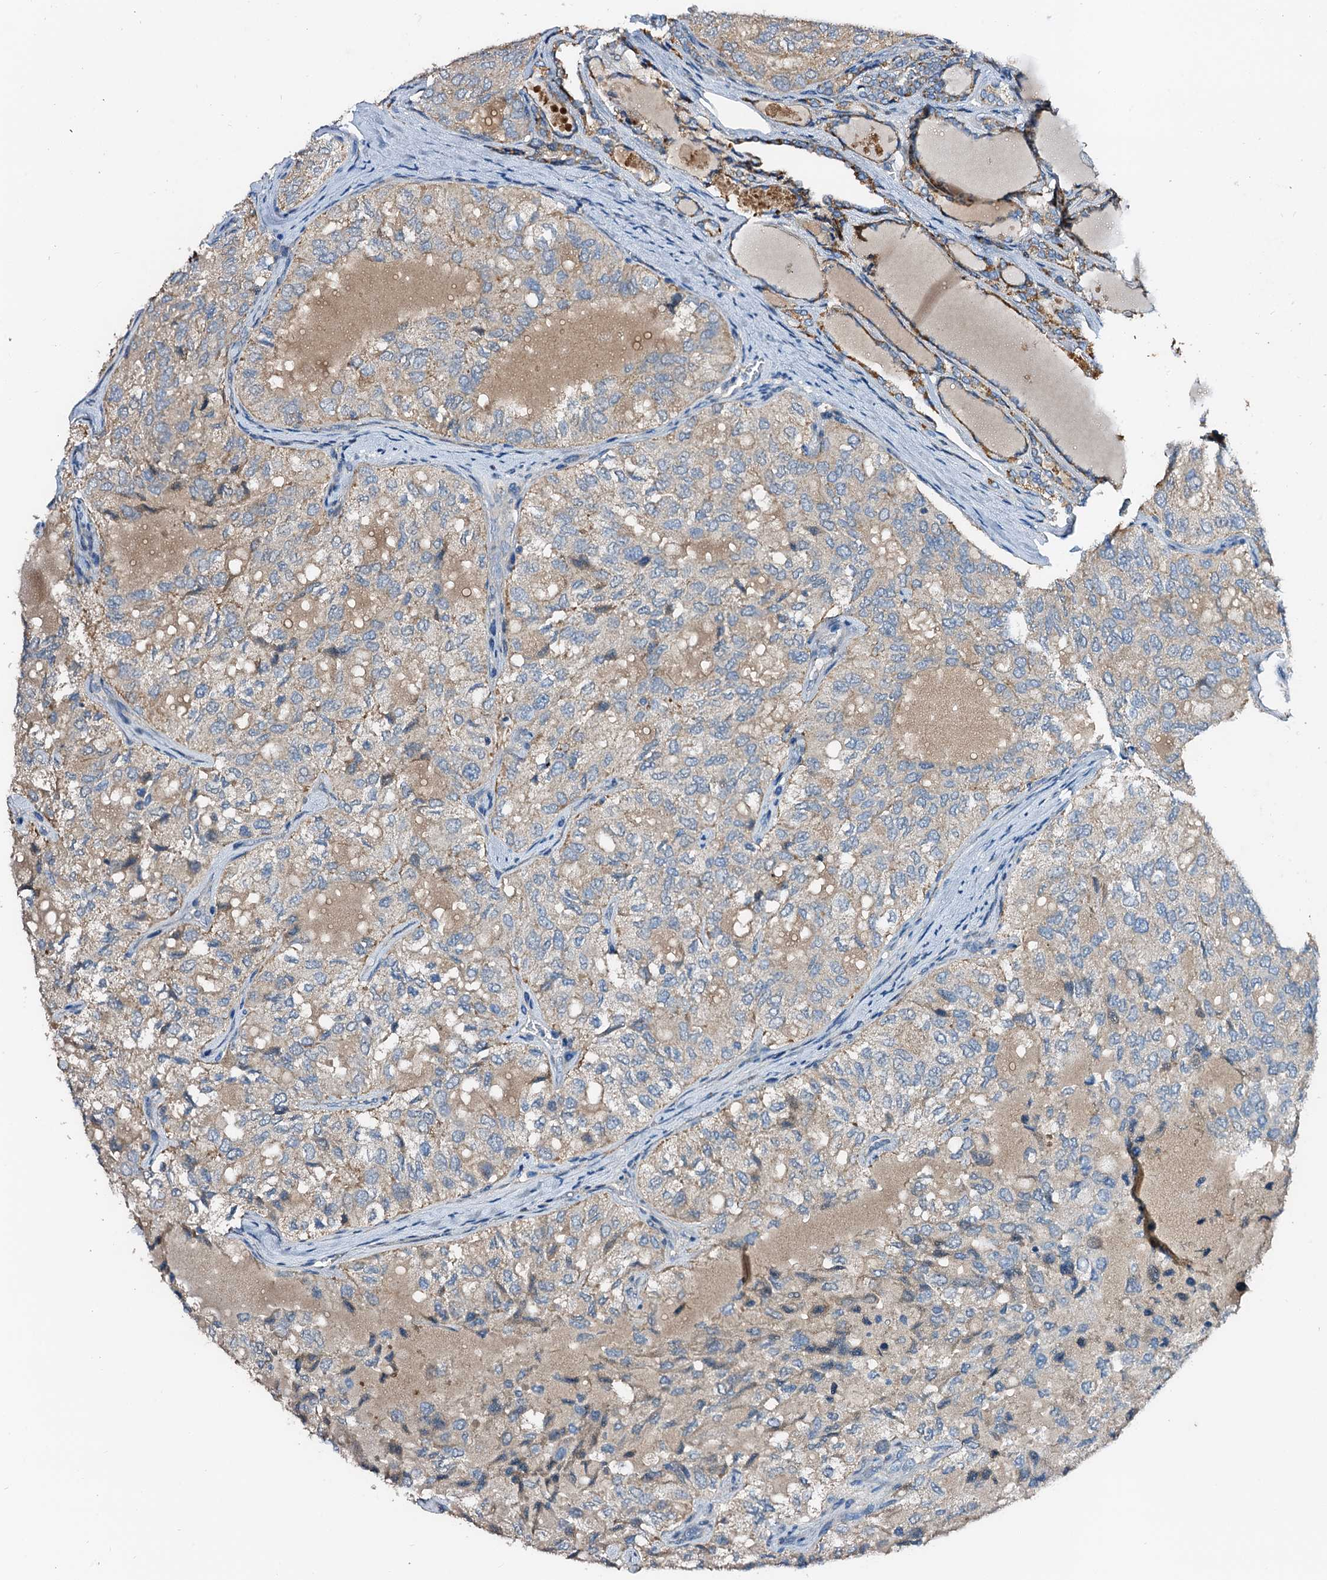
{"staining": {"intensity": "weak", "quantity": "<25%", "location": "cytoplasmic/membranous"}, "tissue": "thyroid cancer", "cell_type": "Tumor cells", "image_type": "cancer", "snomed": [{"axis": "morphology", "description": "Follicular adenoma carcinoma, NOS"}, {"axis": "topography", "description": "Thyroid gland"}], "caption": "This is an immunohistochemistry (IHC) histopathology image of thyroid cancer (follicular adenoma carcinoma). There is no expression in tumor cells.", "gene": "FIBIN", "patient": {"sex": "male", "age": 75}}